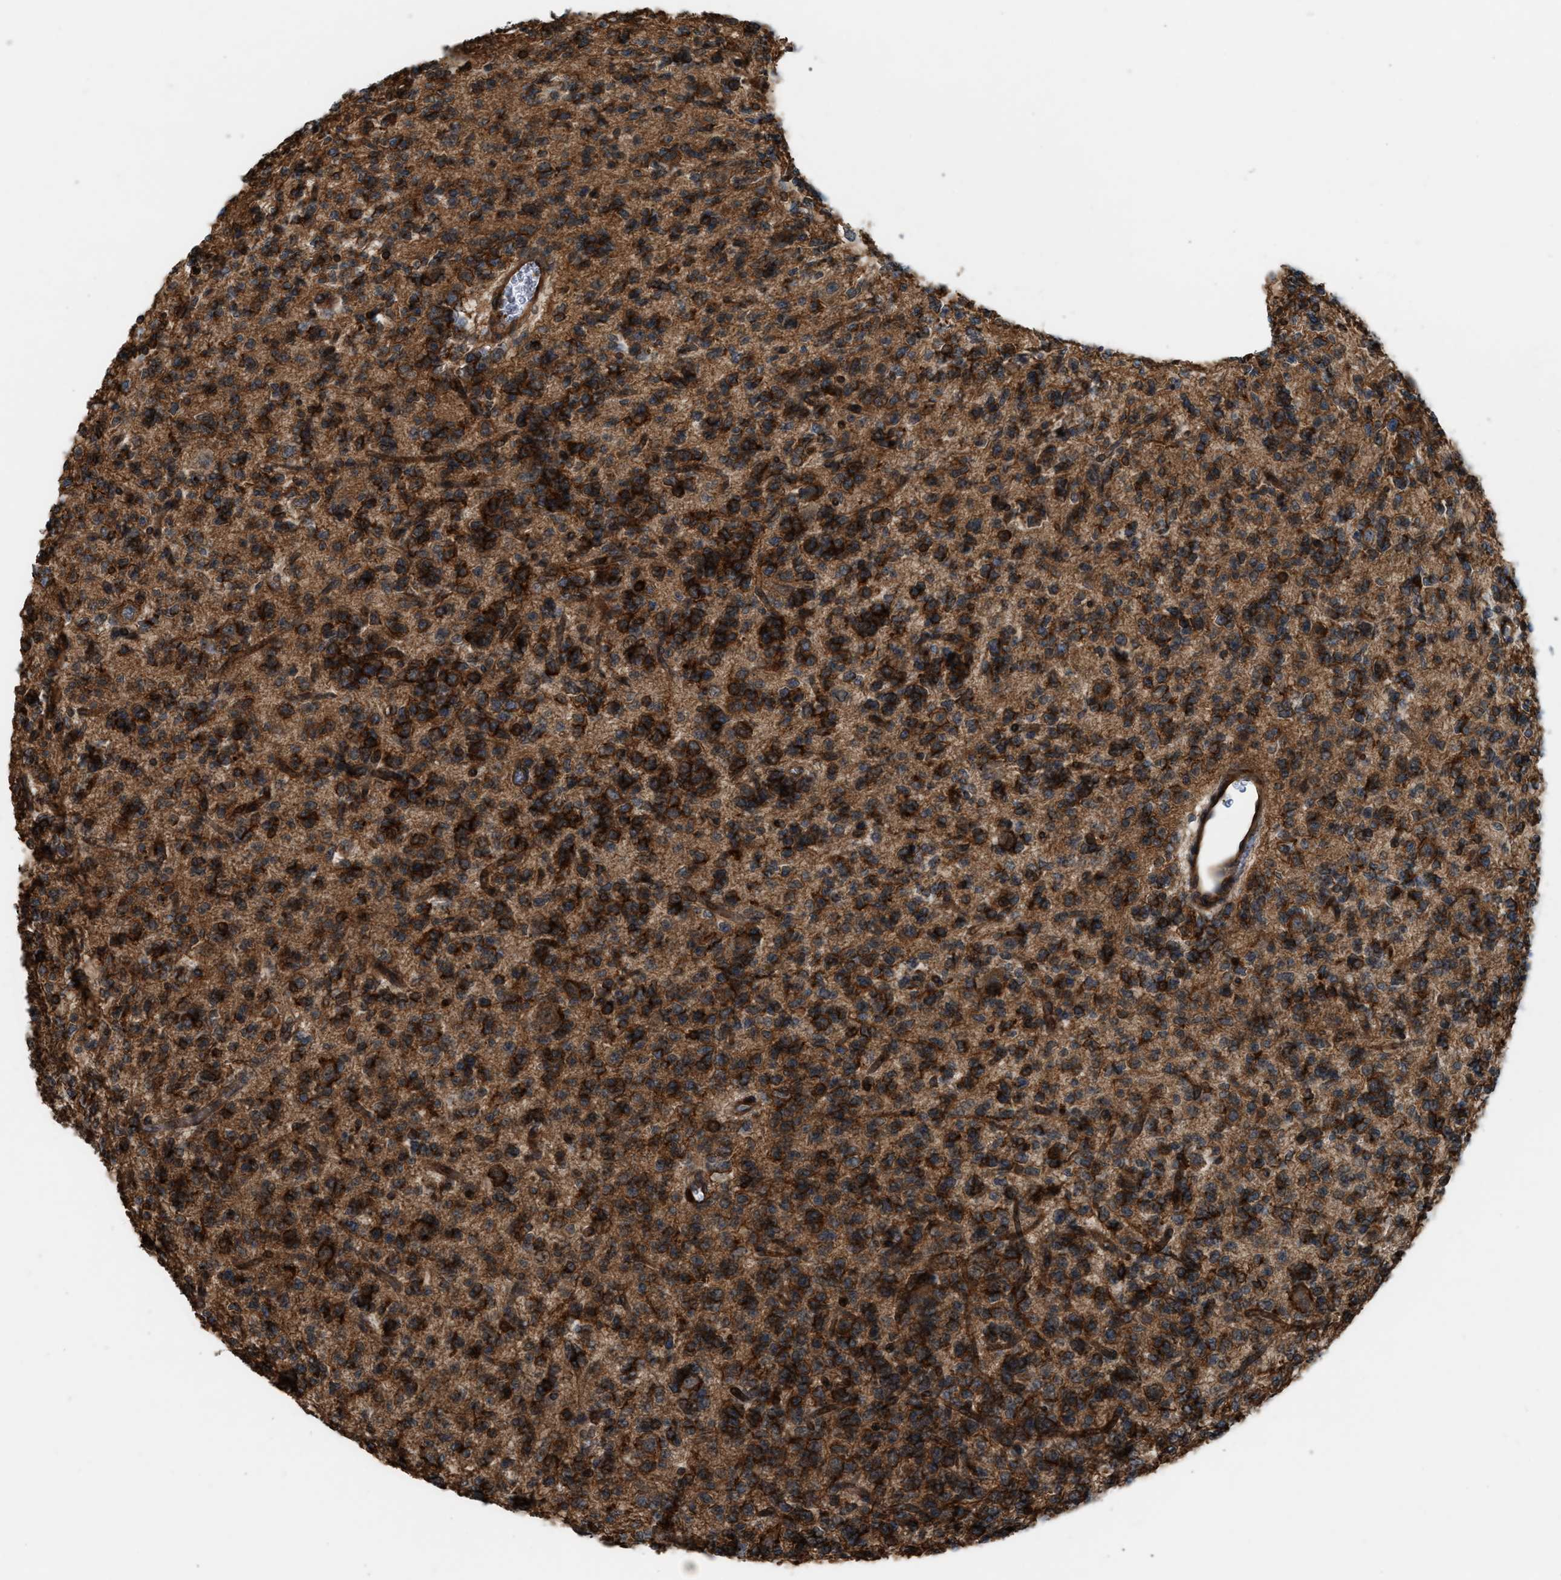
{"staining": {"intensity": "strong", "quantity": ">75%", "location": "cytoplasmic/membranous"}, "tissue": "glioma", "cell_type": "Tumor cells", "image_type": "cancer", "snomed": [{"axis": "morphology", "description": "Glioma, malignant, Low grade"}, {"axis": "topography", "description": "Brain"}], "caption": "Malignant low-grade glioma tissue reveals strong cytoplasmic/membranous staining in approximately >75% of tumor cells, visualized by immunohistochemistry. (DAB (3,3'-diaminobenzidine) IHC with brightfield microscopy, high magnification).", "gene": "BAIAP2L1", "patient": {"sex": "male", "age": 38}}